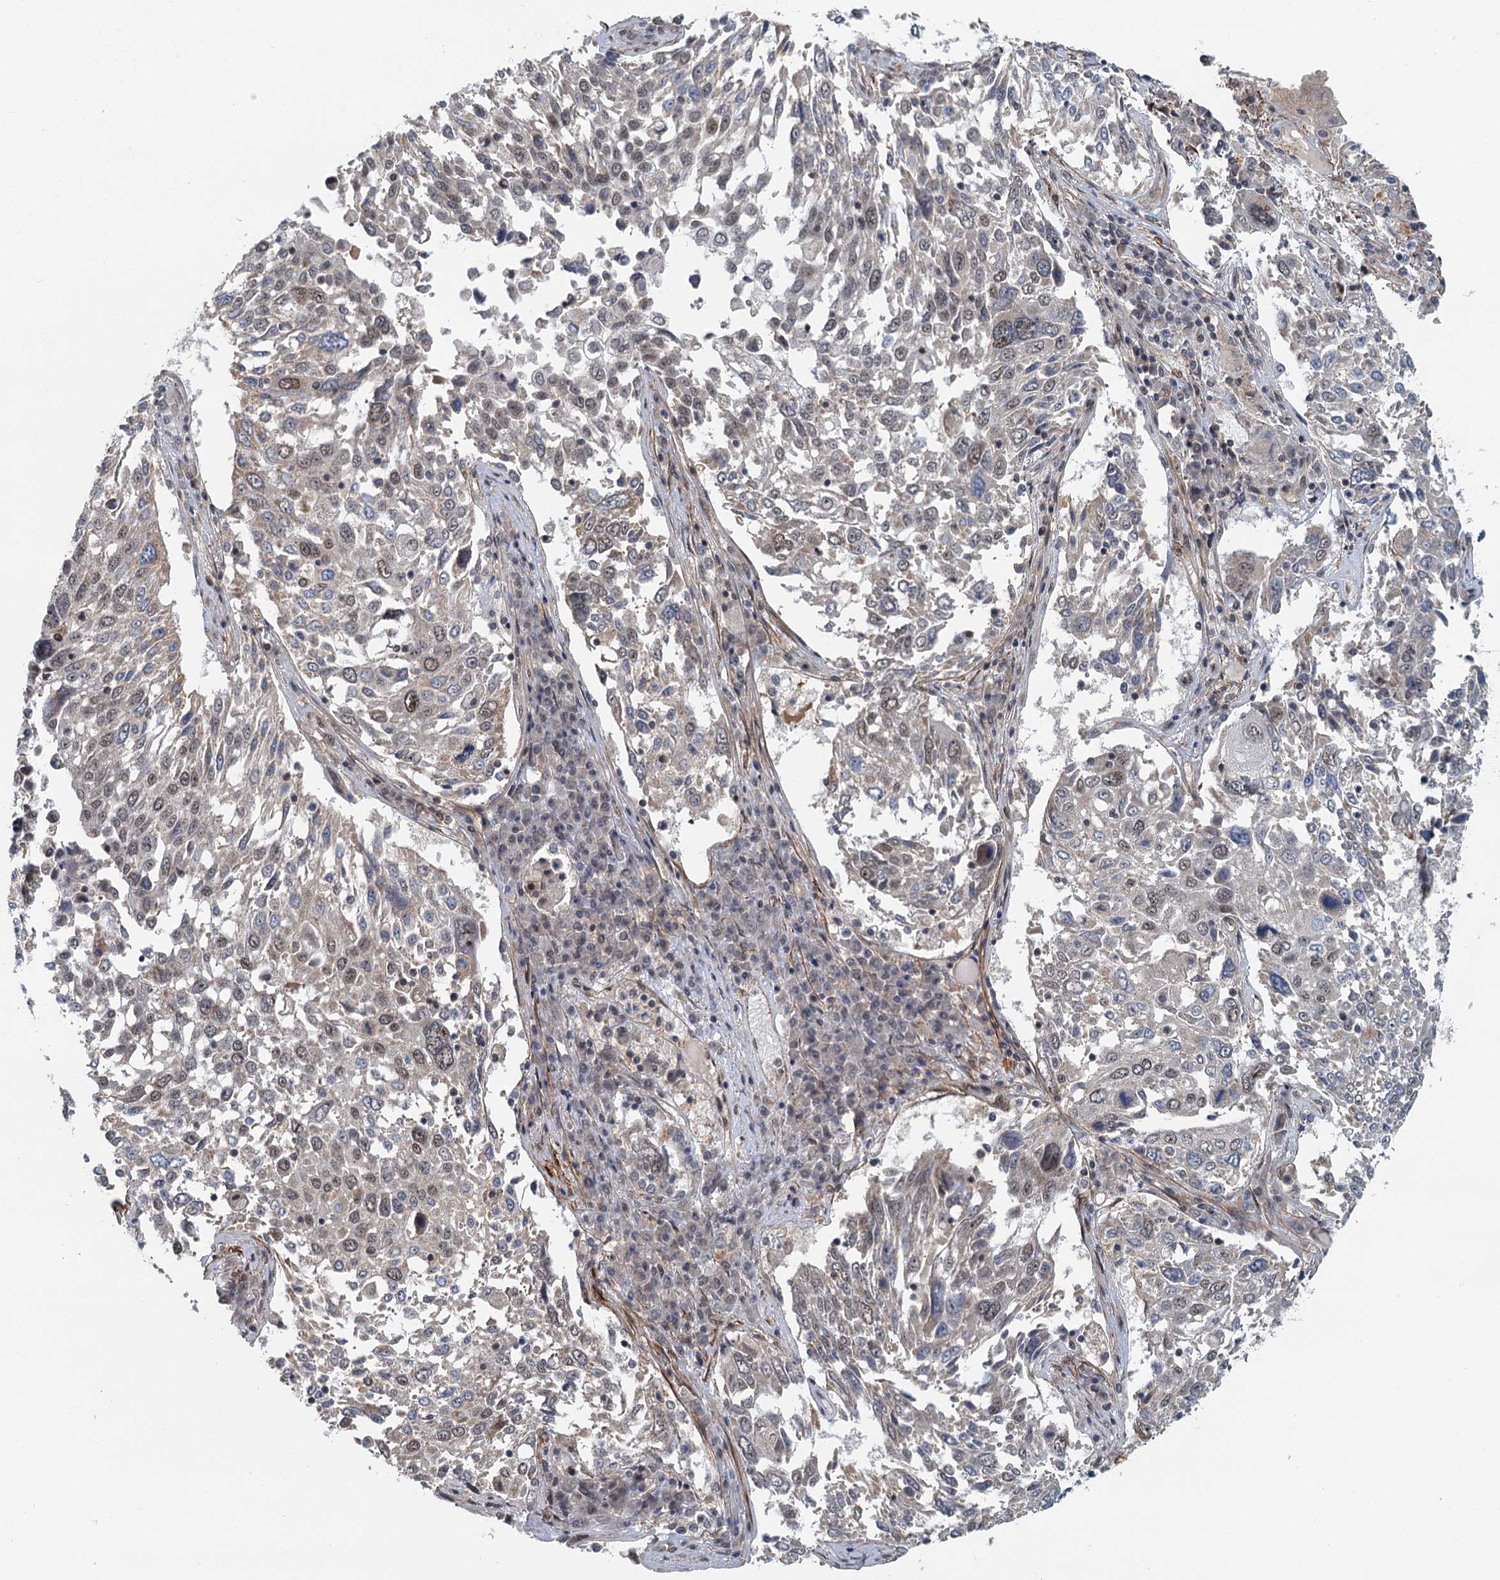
{"staining": {"intensity": "weak", "quantity": "25%-75%", "location": "nuclear"}, "tissue": "lung cancer", "cell_type": "Tumor cells", "image_type": "cancer", "snomed": [{"axis": "morphology", "description": "Squamous cell carcinoma, NOS"}, {"axis": "topography", "description": "Lung"}], "caption": "Immunohistochemical staining of lung squamous cell carcinoma displays low levels of weak nuclear protein expression in approximately 25%-75% of tumor cells. The staining was performed using DAB (3,3'-diaminobenzidine) to visualize the protein expression in brown, while the nuclei were stained in blue with hematoxylin (Magnification: 20x).", "gene": "TAS2R42", "patient": {"sex": "male", "age": 65}}